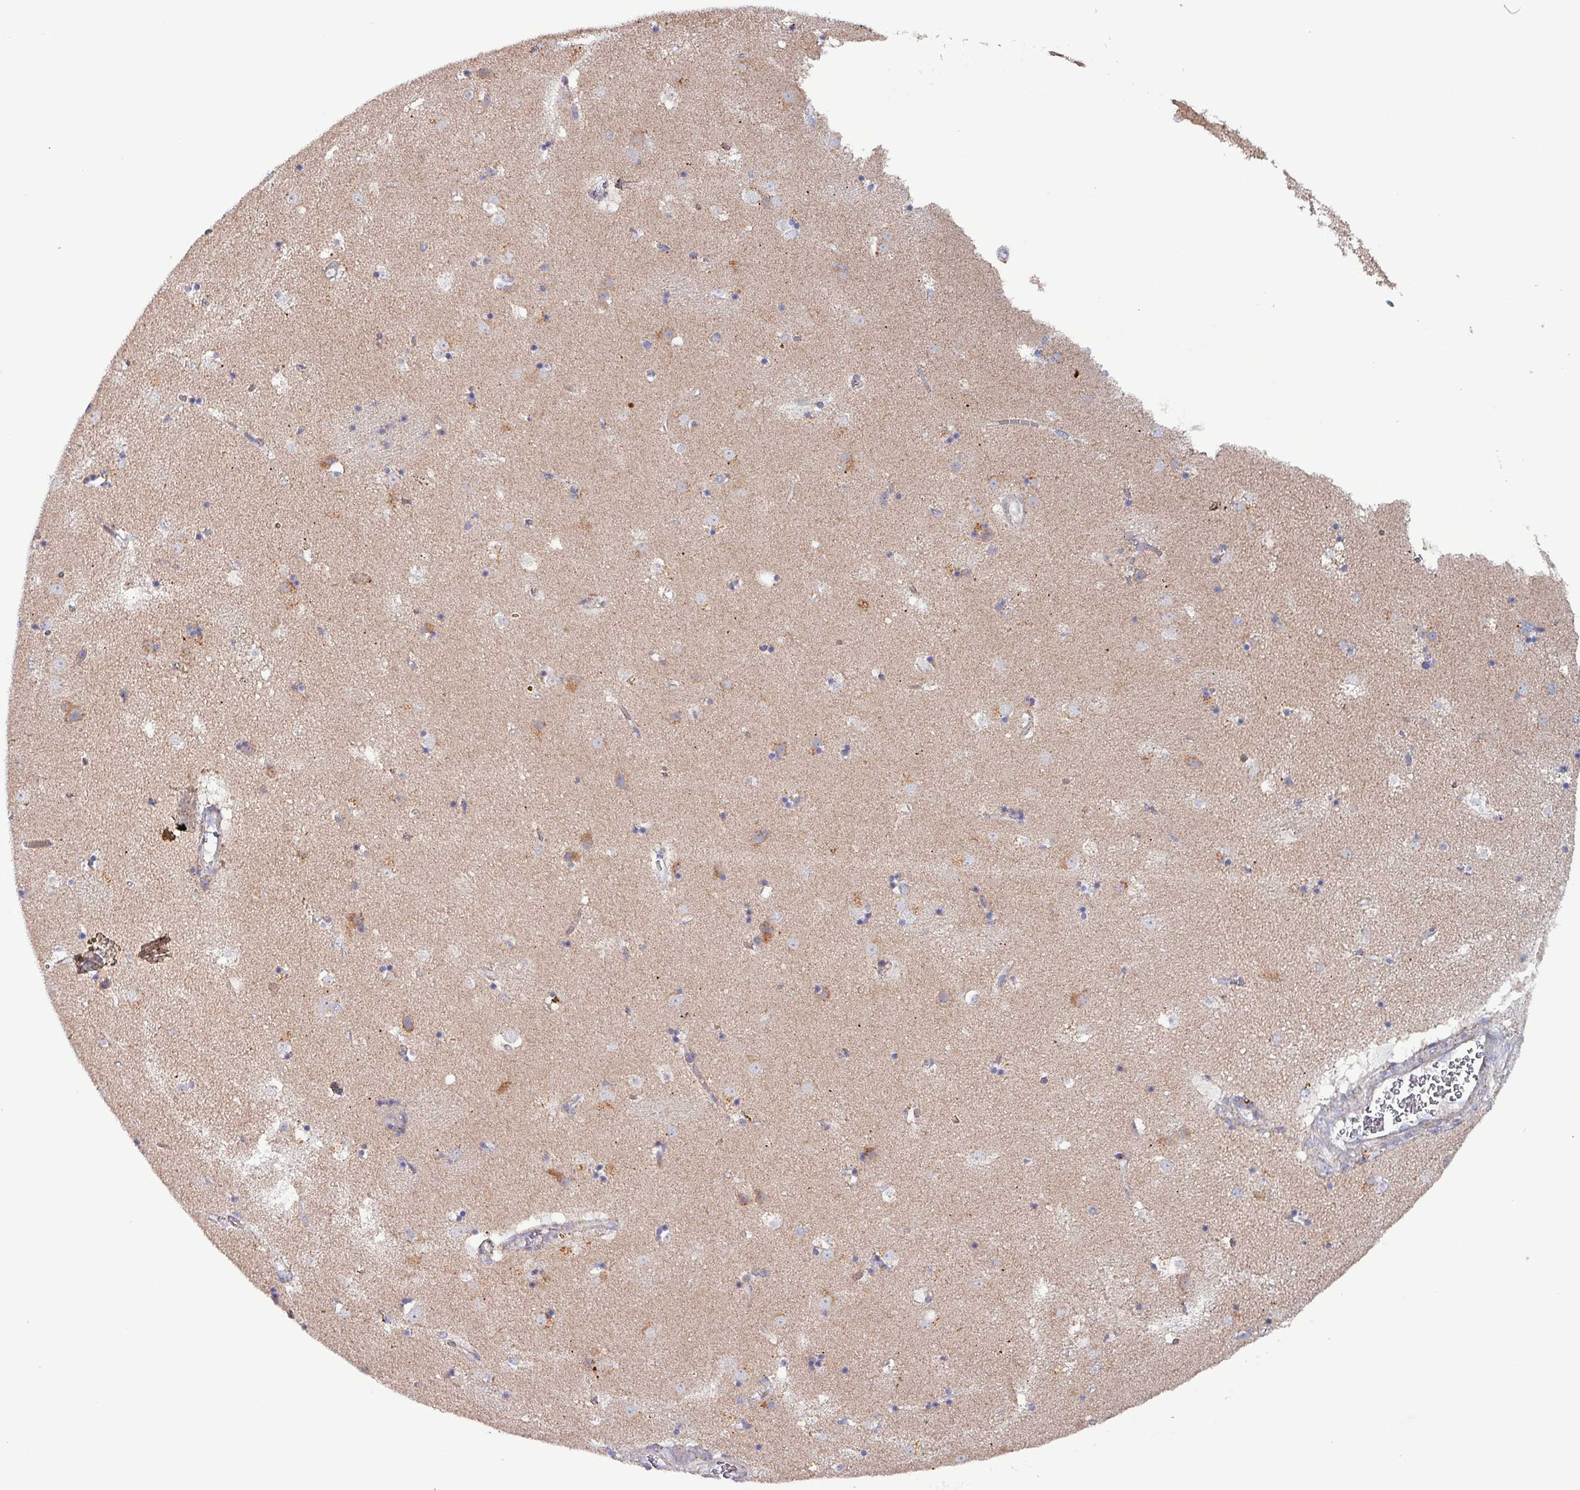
{"staining": {"intensity": "negative", "quantity": "none", "location": "none"}, "tissue": "caudate", "cell_type": "Glial cells", "image_type": "normal", "snomed": [{"axis": "morphology", "description": "Normal tissue, NOS"}, {"axis": "topography", "description": "Lateral ventricle wall"}], "caption": "Caudate was stained to show a protein in brown. There is no significant staining in glial cells. (DAB (3,3'-diaminobenzidine) immunohistochemistry with hematoxylin counter stain).", "gene": "ZNF322", "patient": {"sex": "male", "age": 58}}